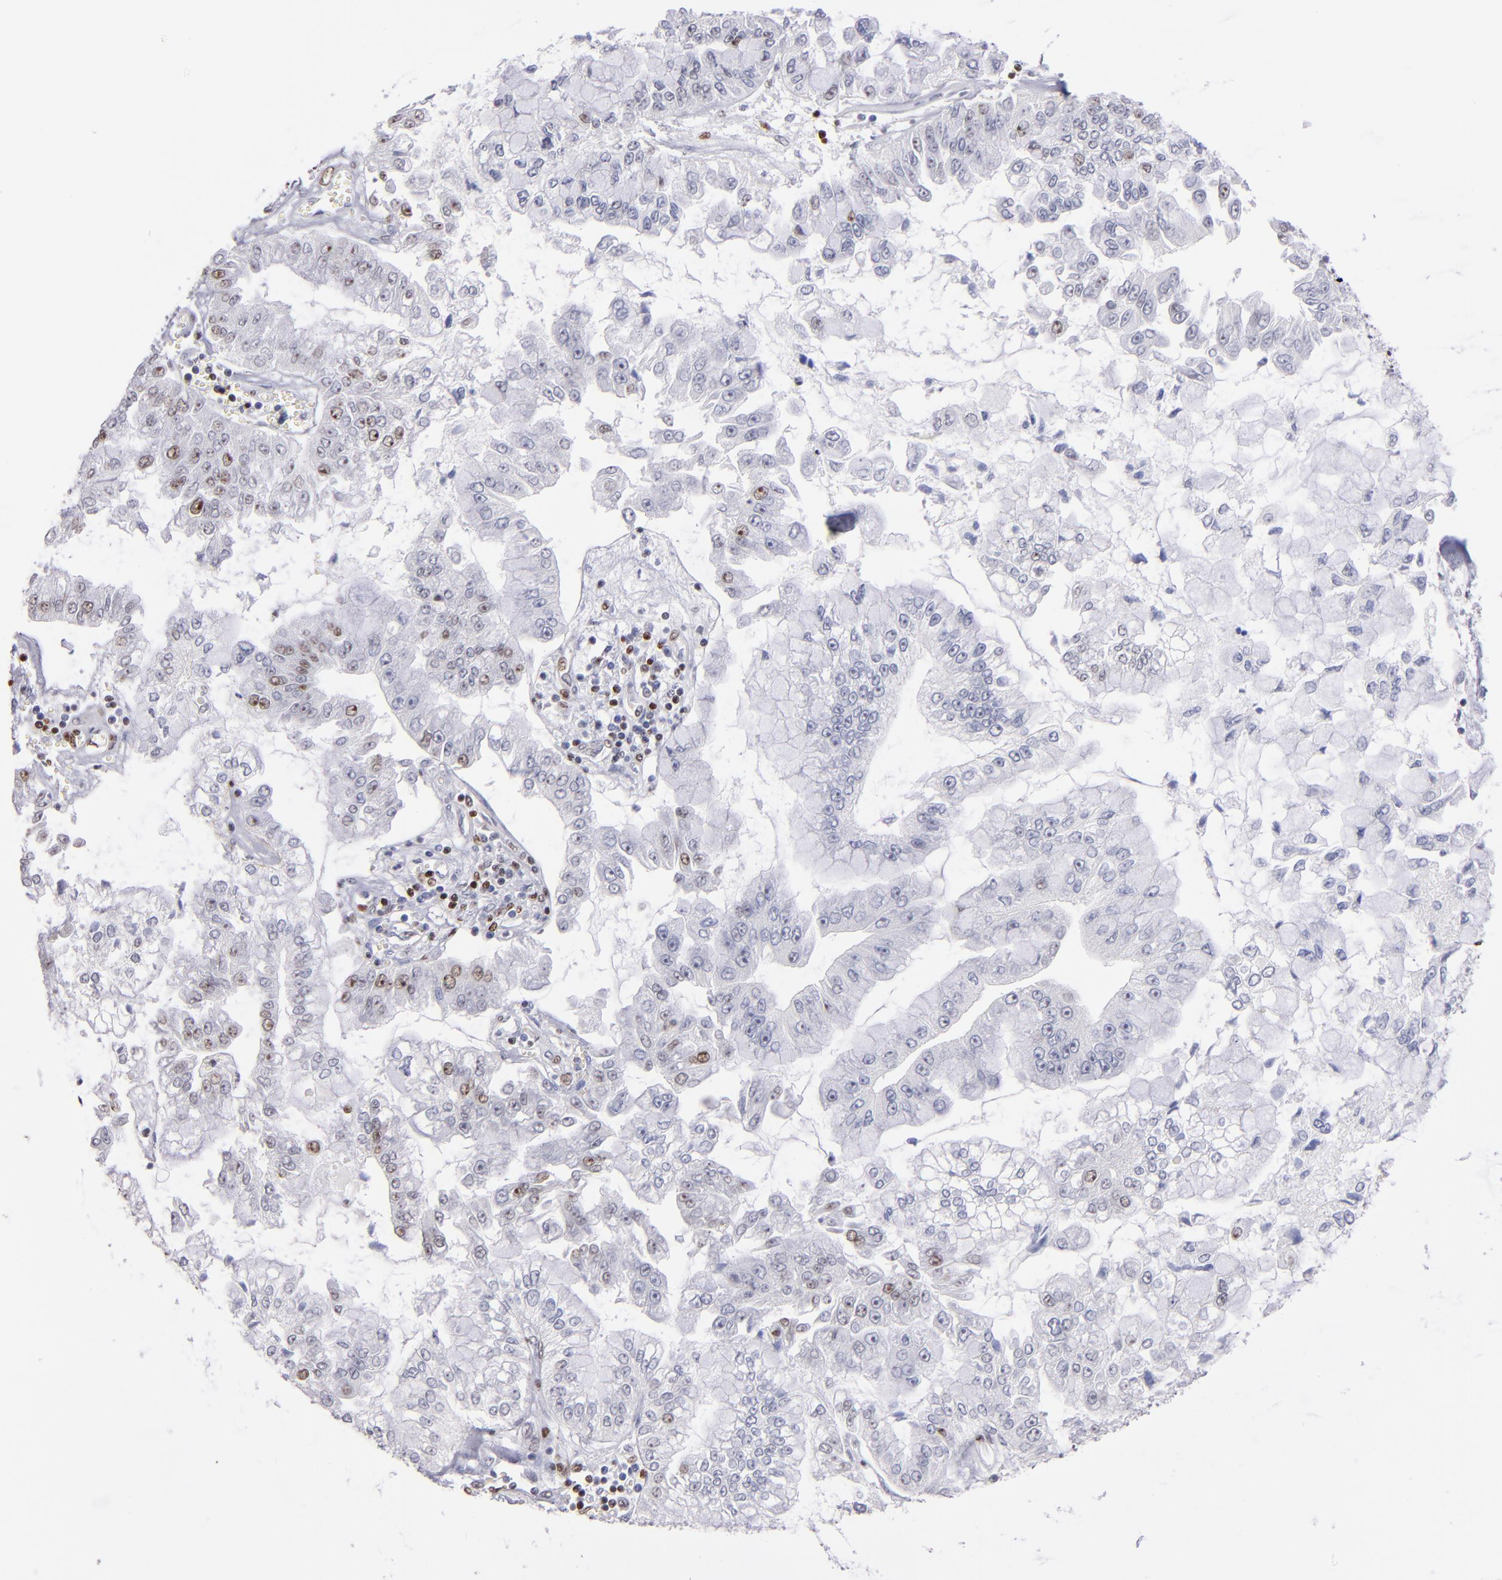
{"staining": {"intensity": "weak", "quantity": "<25%", "location": "nuclear"}, "tissue": "liver cancer", "cell_type": "Tumor cells", "image_type": "cancer", "snomed": [{"axis": "morphology", "description": "Cholangiocarcinoma"}, {"axis": "topography", "description": "Liver"}], "caption": "Immunohistochemistry image of human liver cancer (cholangiocarcinoma) stained for a protein (brown), which exhibits no expression in tumor cells.", "gene": "POLA1", "patient": {"sex": "female", "age": 79}}